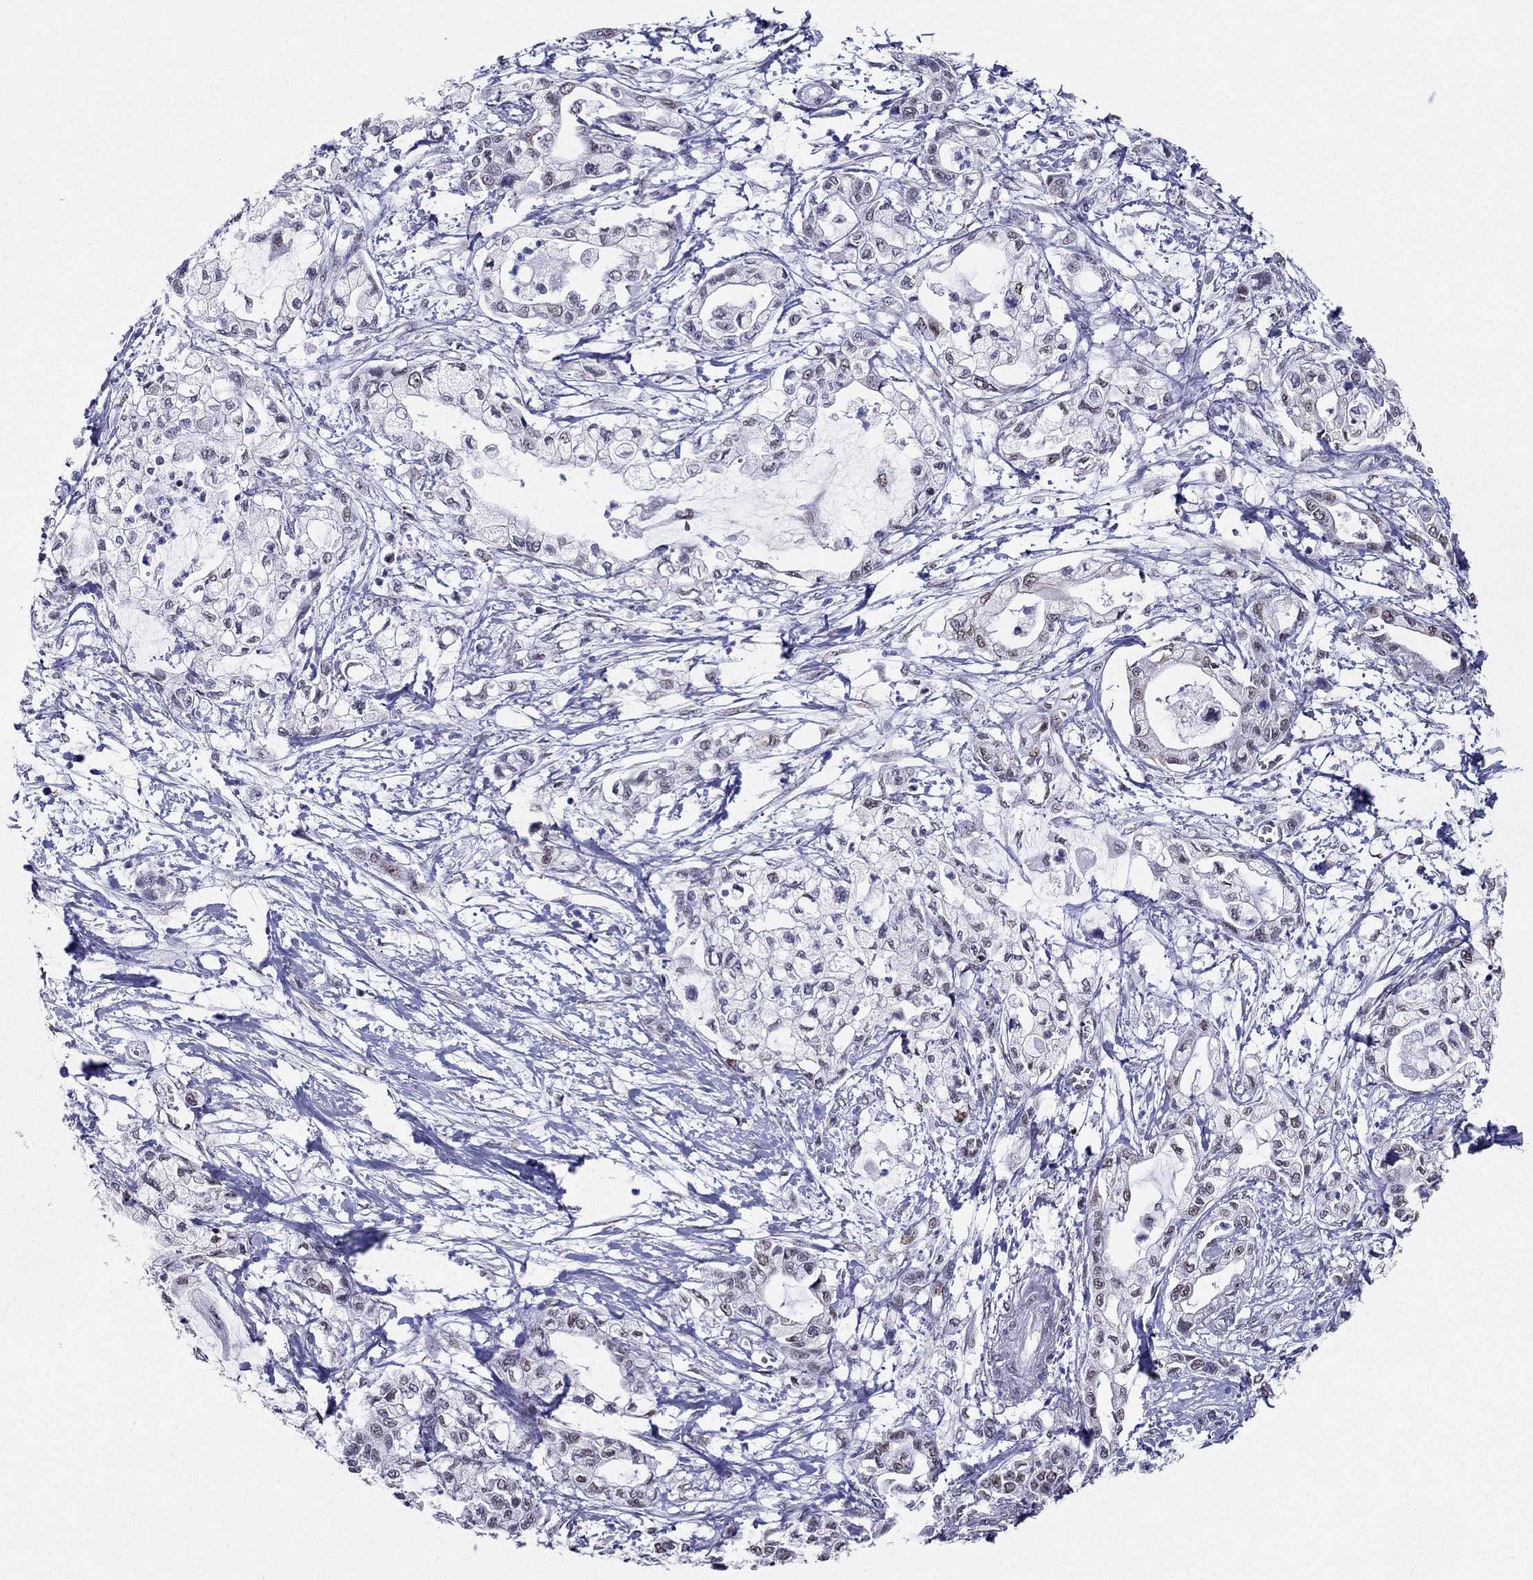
{"staining": {"intensity": "negative", "quantity": "none", "location": "none"}, "tissue": "pancreatic cancer", "cell_type": "Tumor cells", "image_type": "cancer", "snomed": [{"axis": "morphology", "description": "Adenocarcinoma, NOS"}, {"axis": "topography", "description": "Pancreas"}], "caption": "The image displays no staining of tumor cells in pancreatic cancer (adenocarcinoma).", "gene": "PPM1G", "patient": {"sex": "male", "age": 54}}